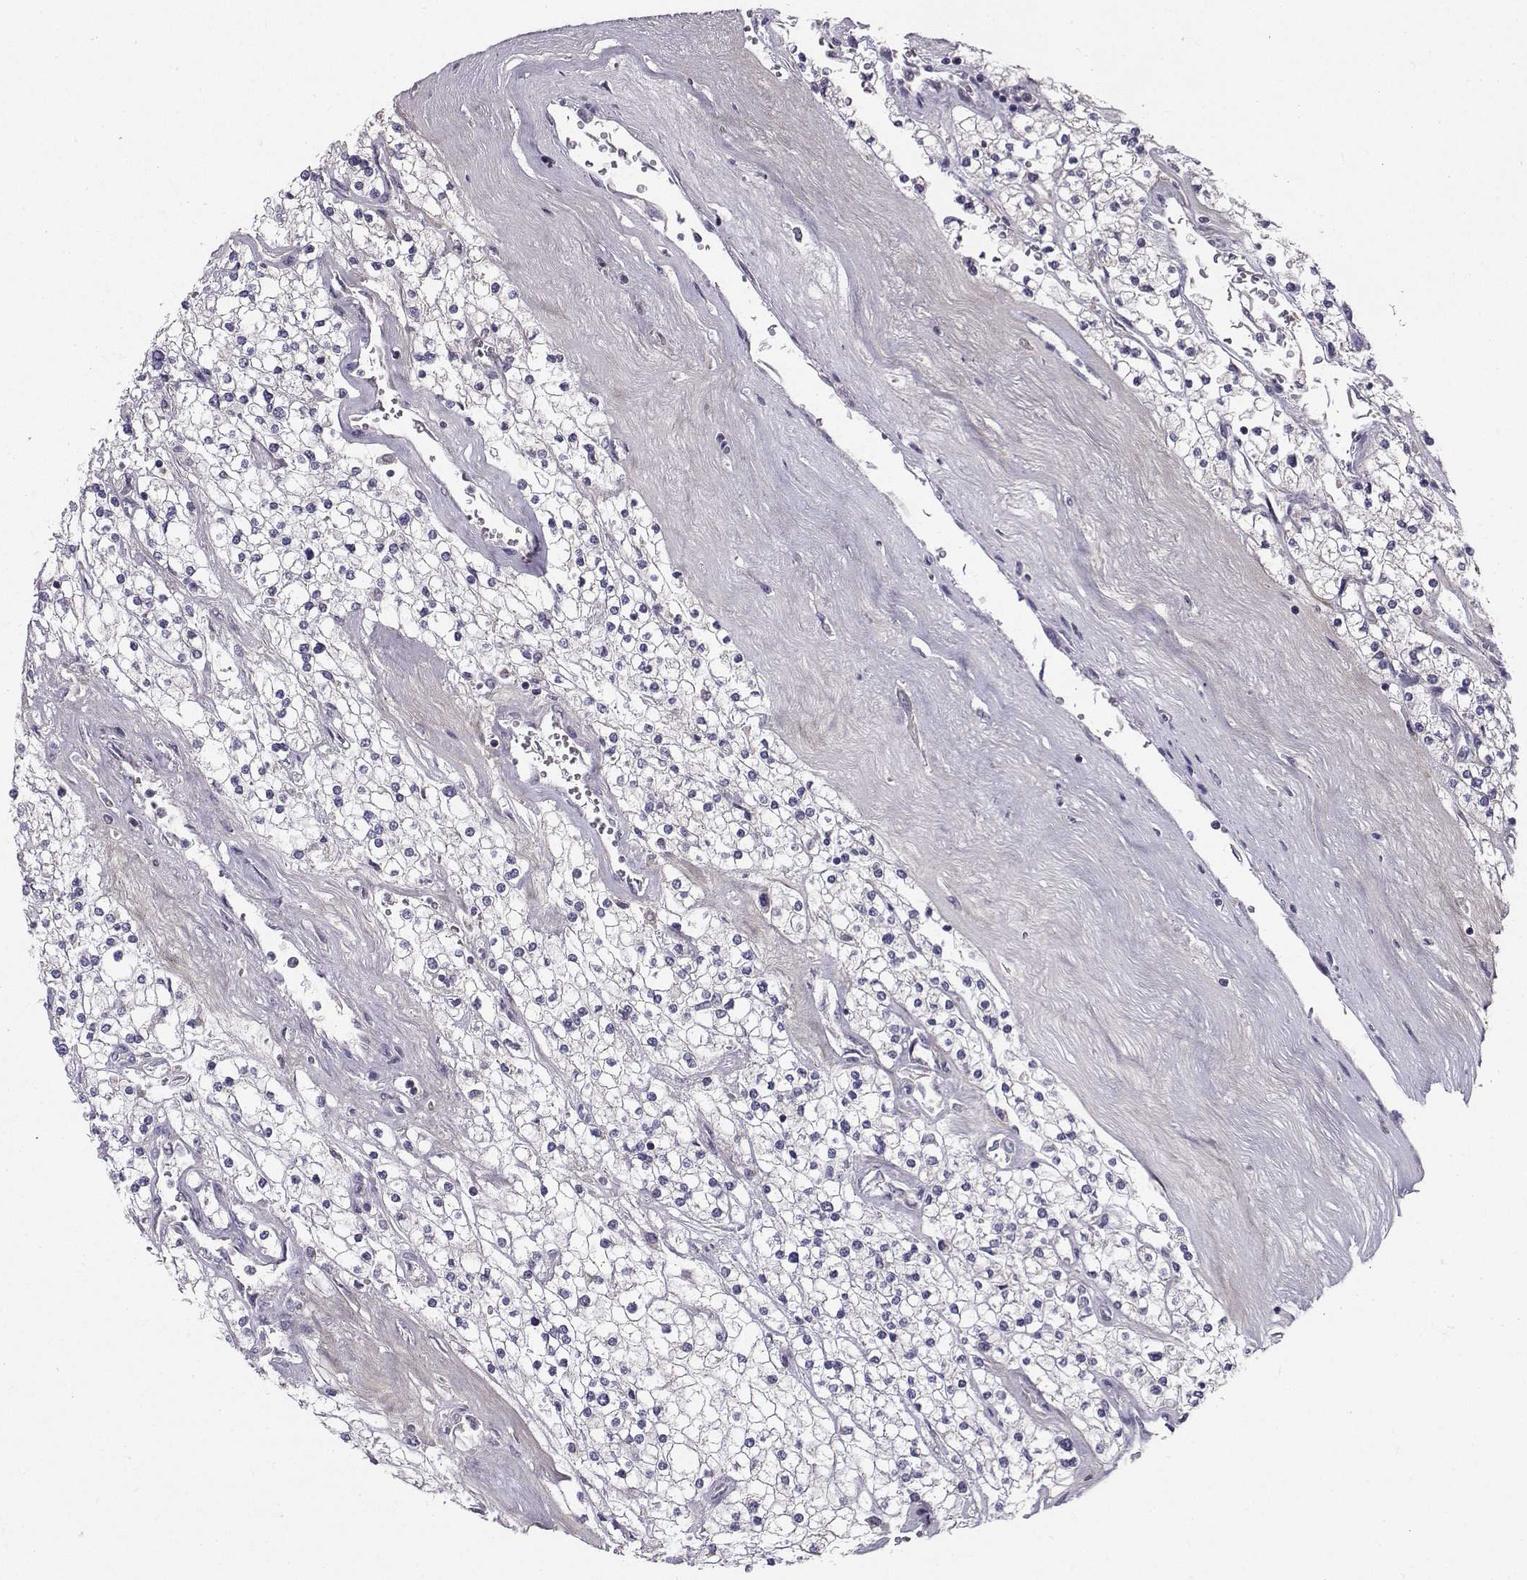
{"staining": {"intensity": "negative", "quantity": "none", "location": "none"}, "tissue": "renal cancer", "cell_type": "Tumor cells", "image_type": "cancer", "snomed": [{"axis": "morphology", "description": "Adenocarcinoma, NOS"}, {"axis": "topography", "description": "Kidney"}], "caption": "Renal cancer (adenocarcinoma) was stained to show a protein in brown. There is no significant expression in tumor cells.", "gene": "PEX5L", "patient": {"sex": "male", "age": 80}}